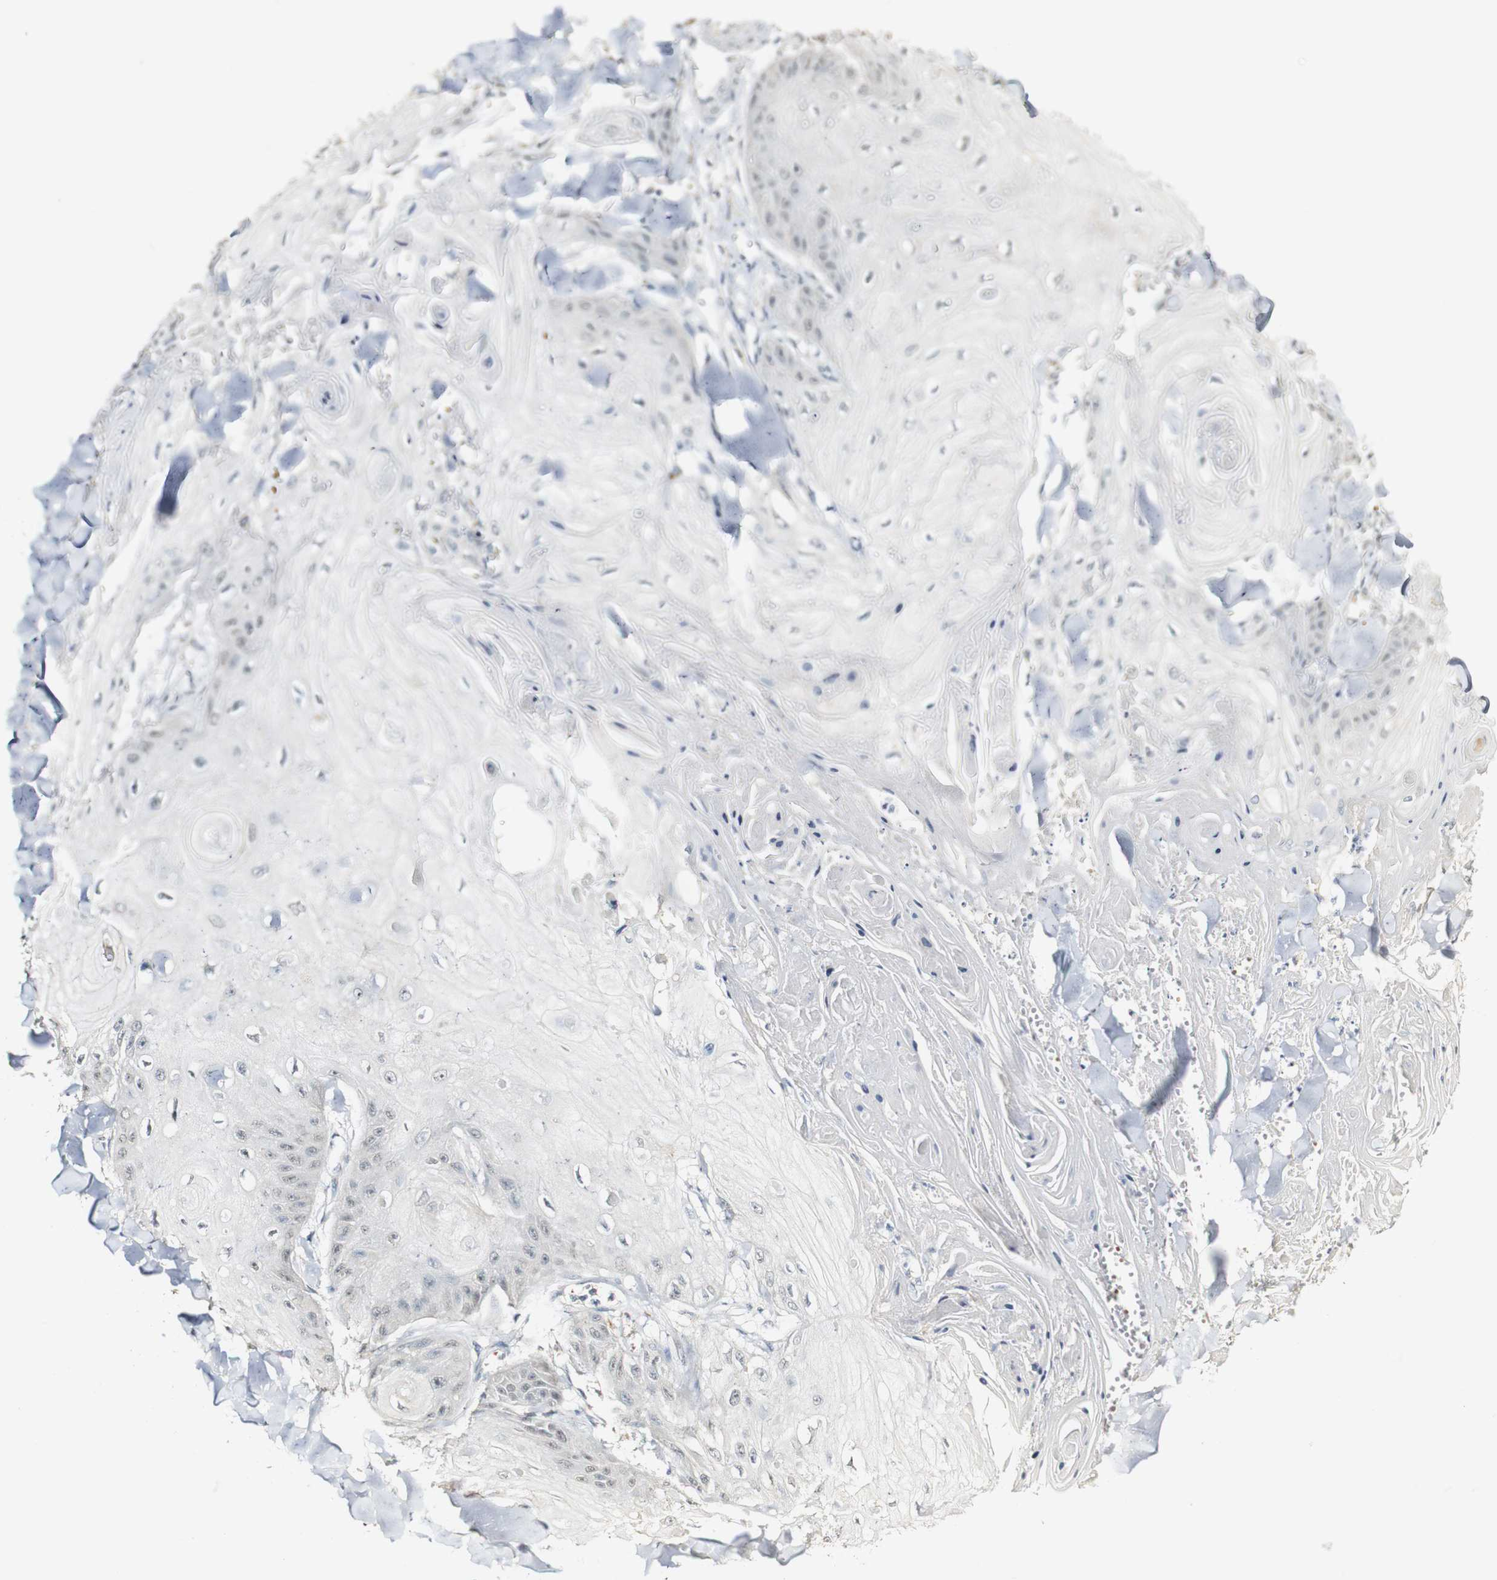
{"staining": {"intensity": "negative", "quantity": "none", "location": "none"}, "tissue": "skin cancer", "cell_type": "Tumor cells", "image_type": "cancer", "snomed": [{"axis": "morphology", "description": "Squamous cell carcinoma, NOS"}, {"axis": "topography", "description": "Skin"}], "caption": "Tumor cells show no significant staining in skin cancer.", "gene": "SYT7", "patient": {"sex": "male", "age": 74}}